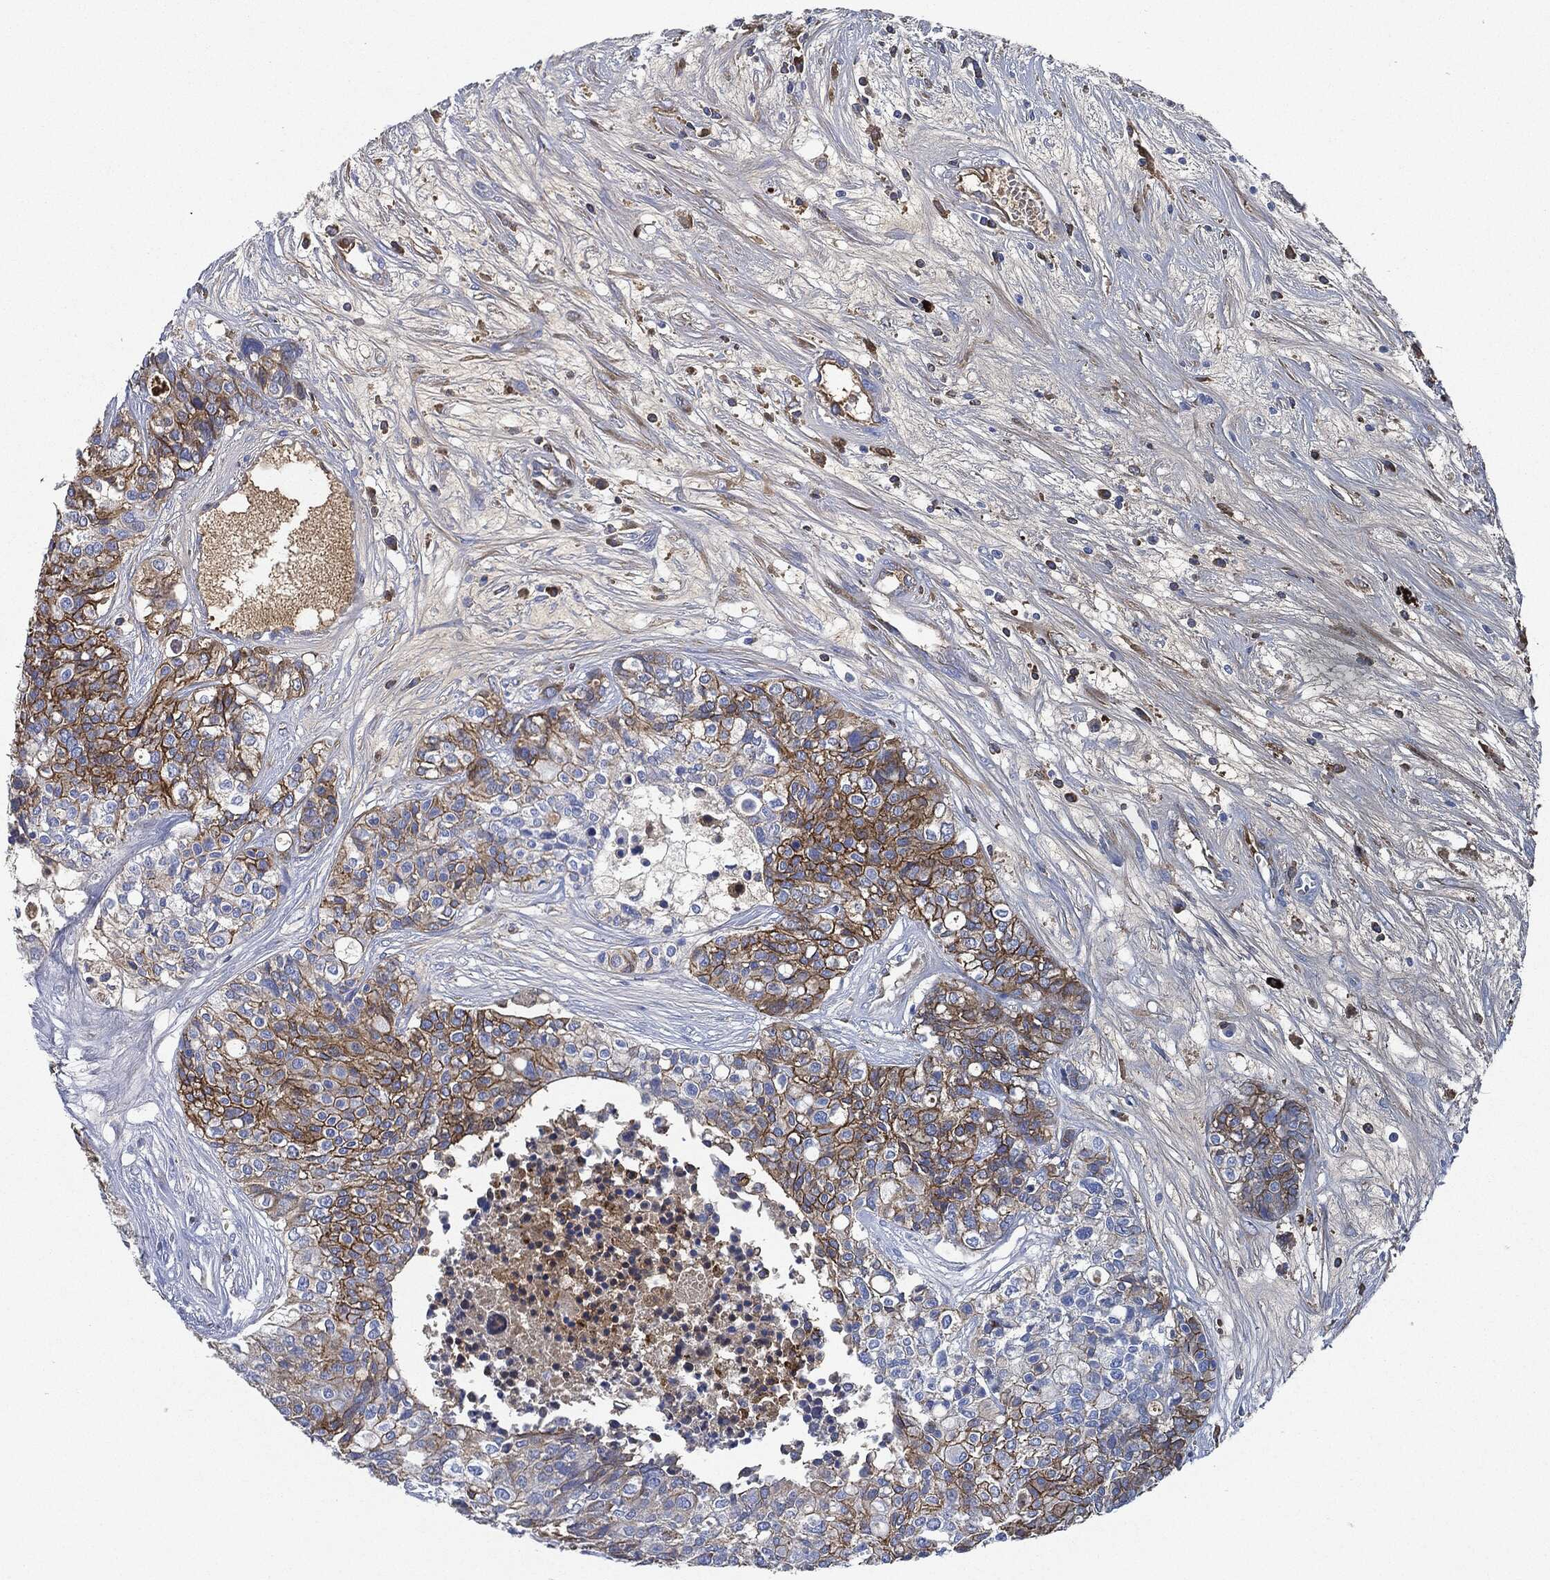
{"staining": {"intensity": "moderate", "quantity": "25%-75%", "location": "cytoplasmic/membranous"}, "tissue": "carcinoid", "cell_type": "Tumor cells", "image_type": "cancer", "snomed": [{"axis": "morphology", "description": "Carcinoid, malignant, NOS"}, {"axis": "topography", "description": "Colon"}], "caption": "Carcinoid stained with a protein marker exhibits moderate staining in tumor cells.", "gene": "IGLV6-57", "patient": {"sex": "male", "age": 81}}